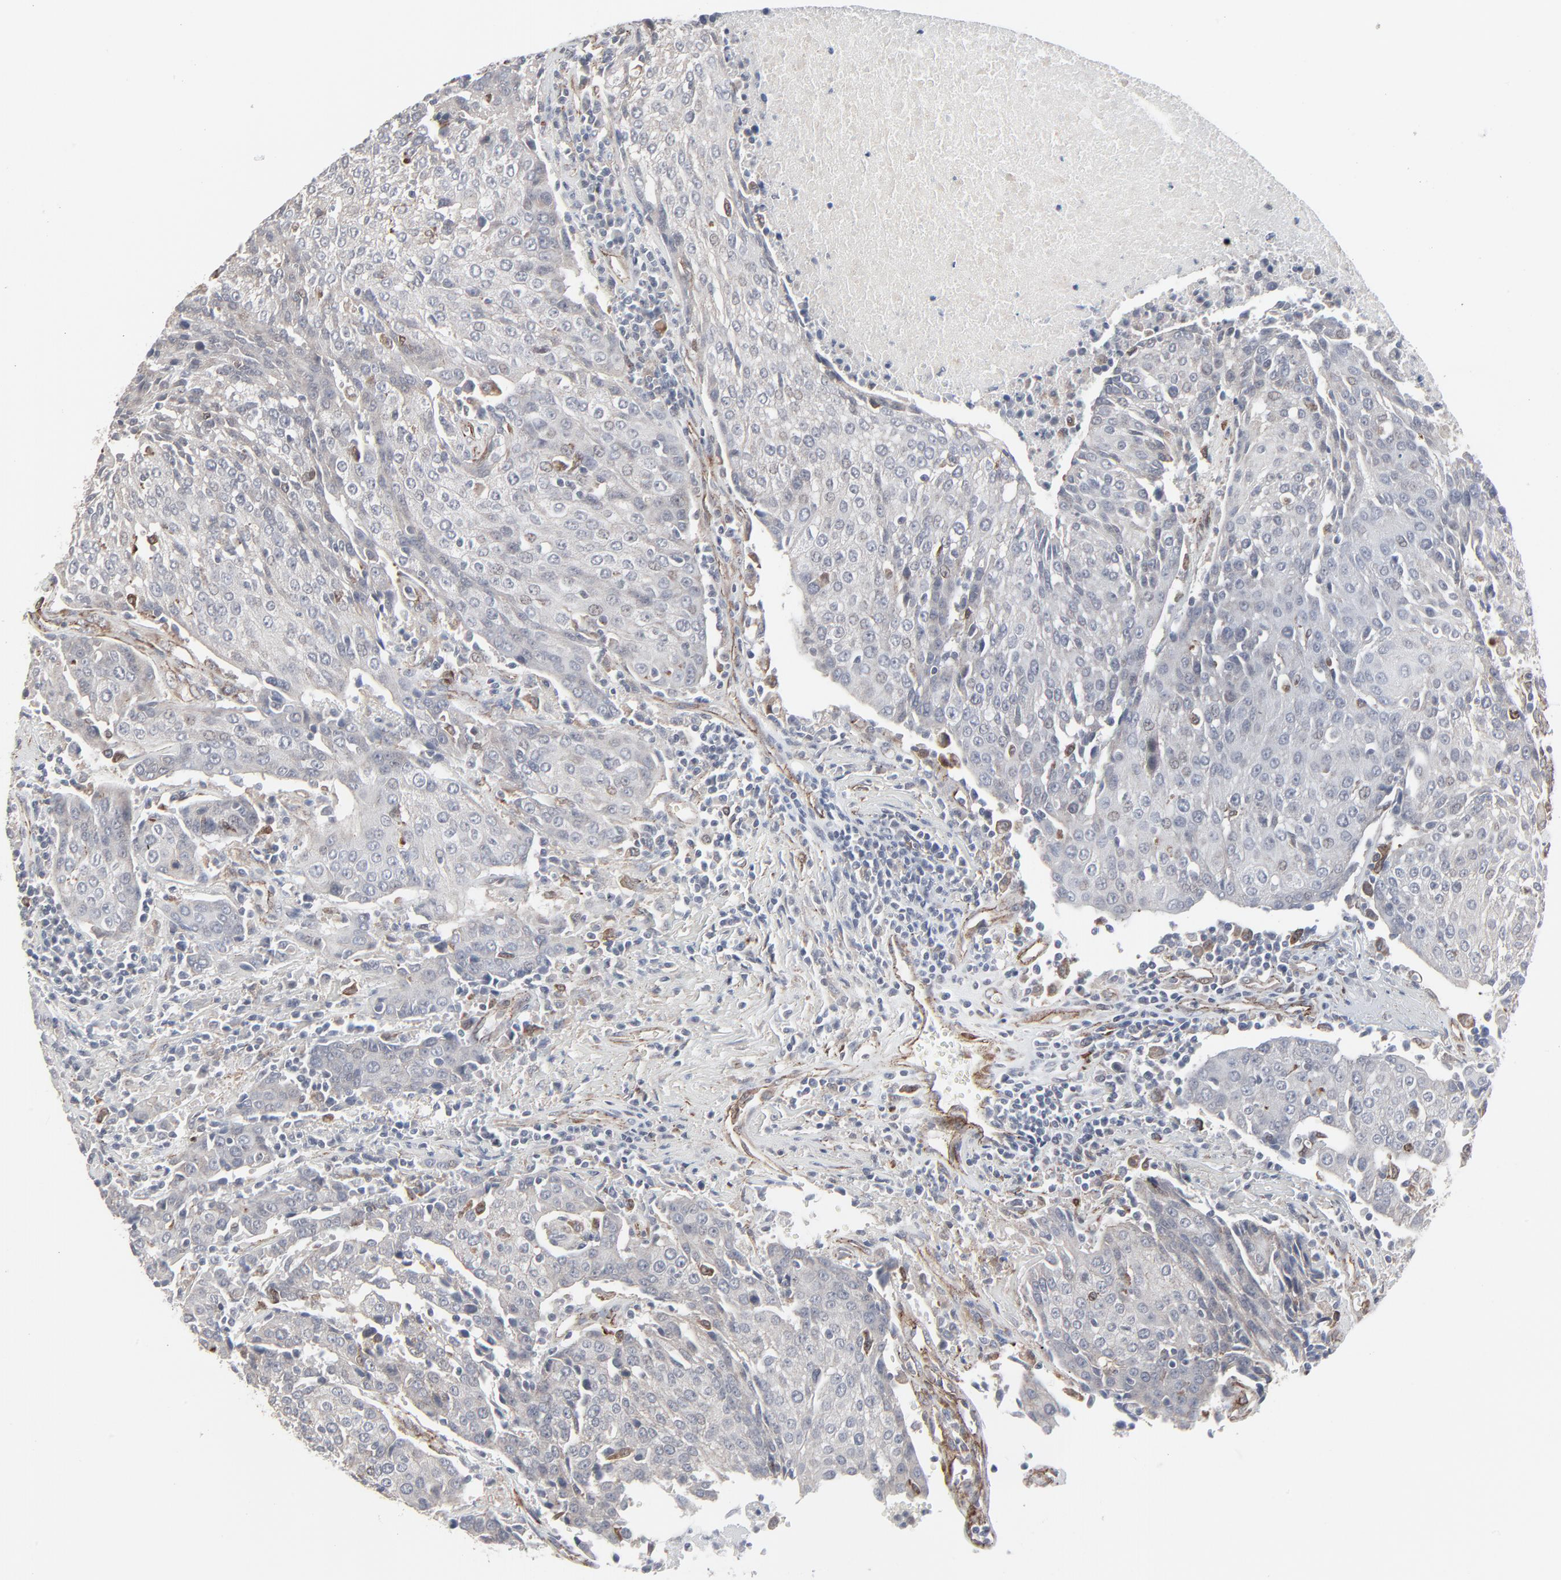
{"staining": {"intensity": "negative", "quantity": "none", "location": "none"}, "tissue": "urothelial cancer", "cell_type": "Tumor cells", "image_type": "cancer", "snomed": [{"axis": "morphology", "description": "Urothelial carcinoma, High grade"}, {"axis": "topography", "description": "Urinary bladder"}], "caption": "A photomicrograph of human urothelial cancer is negative for staining in tumor cells. (Stains: DAB (3,3'-diaminobenzidine) immunohistochemistry (IHC) with hematoxylin counter stain, Microscopy: brightfield microscopy at high magnification).", "gene": "CTNND1", "patient": {"sex": "female", "age": 85}}